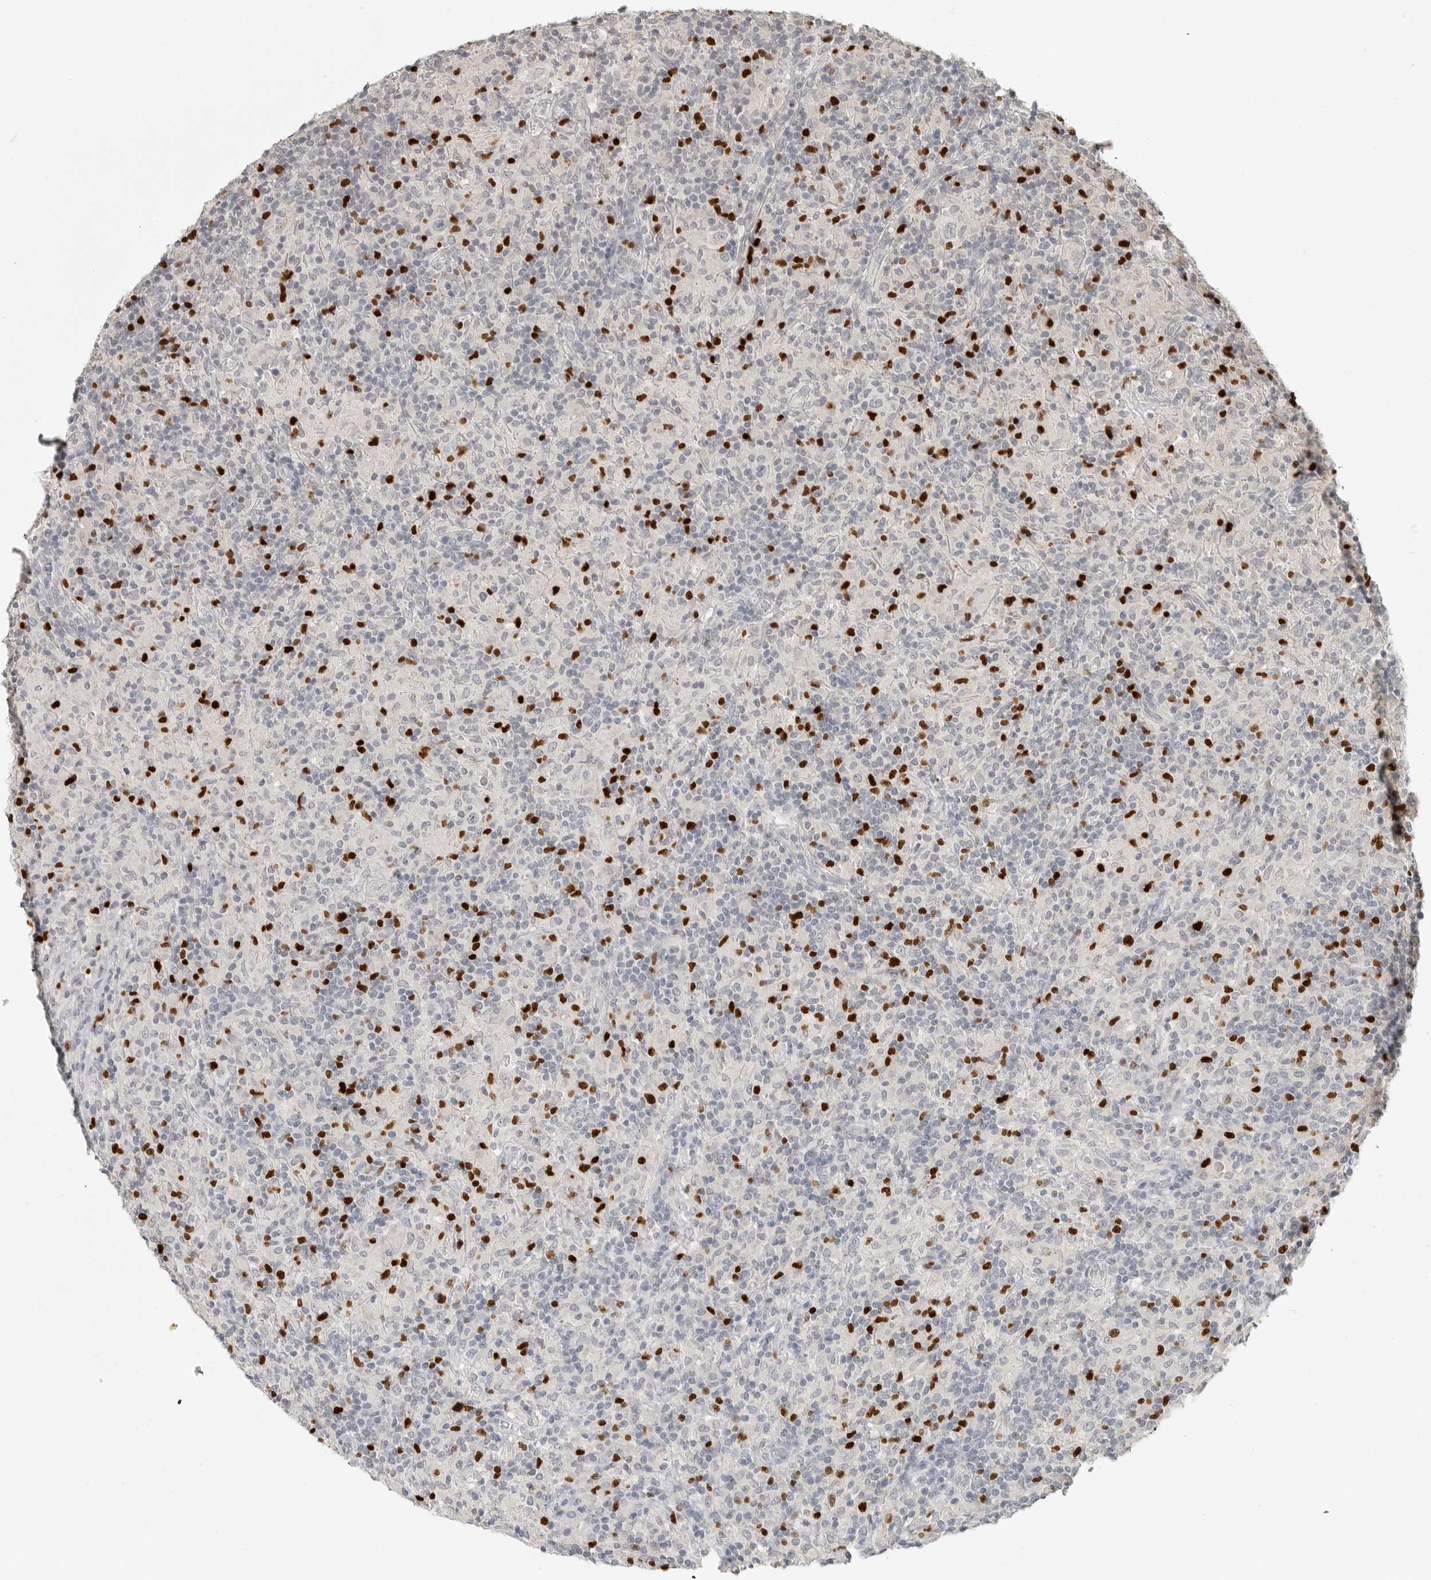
{"staining": {"intensity": "negative", "quantity": "none", "location": "none"}, "tissue": "lymphoma", "cell_type": "Tumor cells", "image_type": "cancer", "snomed": [{"axis": "morphology", "description": "Hodgkin's disease, NOS"}, {"axis": "topography", "description": "Lymph node"}], "caption": "Lymphoma was stained to show a protein in brown. There is no significant positivity in tumor cells.", "gene": "FOXP3", "patient": {"sex": "male", "age": 70}}